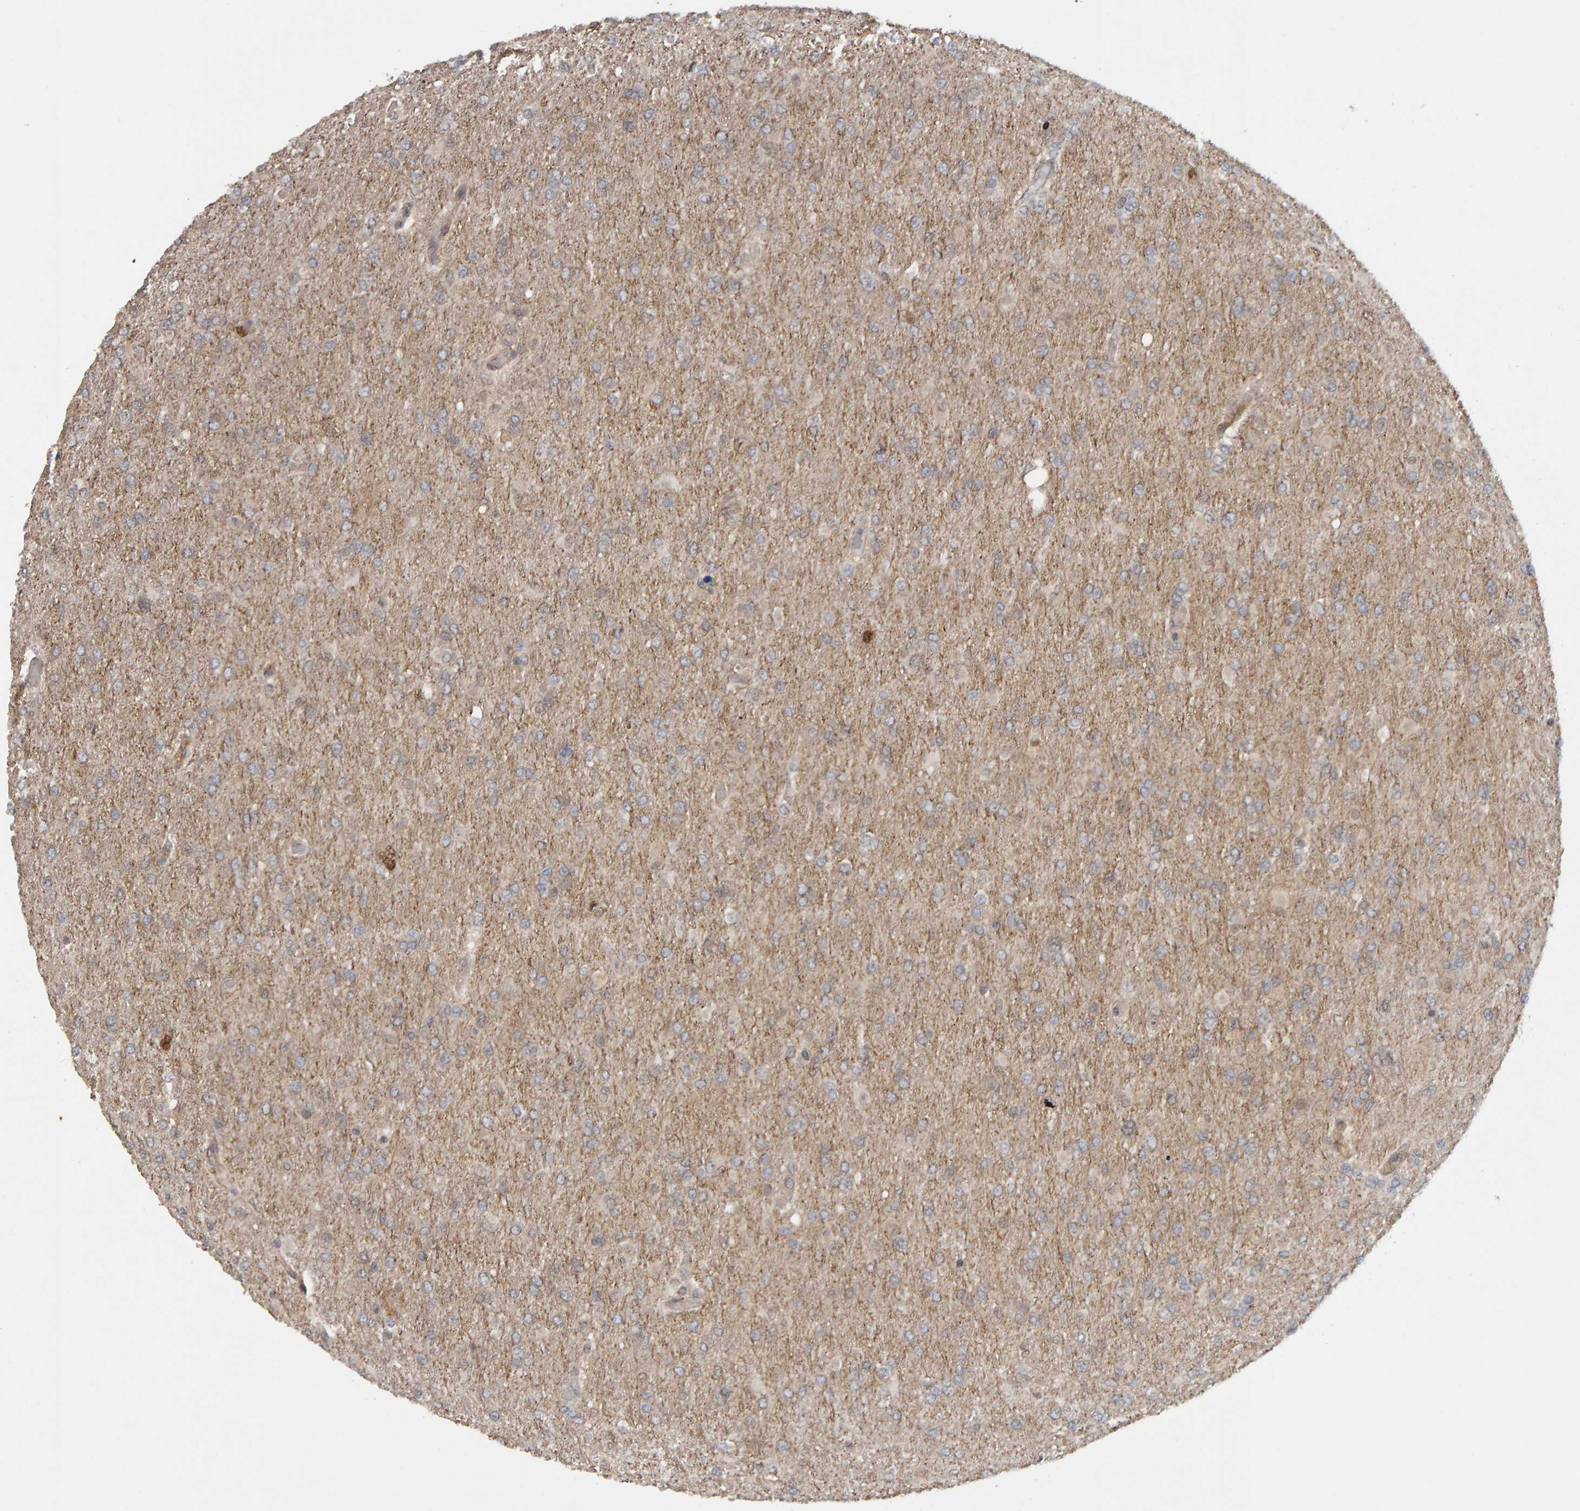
{"staining": {"intensity": "negative", "quantity": "none", "location": "none"}, "tissue": "glioma", "cell_type": "Tumor cells", "image_type": "cancer", "snomed": [{"axis": "morphology", "description": "Glioma, malignant, High grade"}, {"axis": "topography", "description": "Cerebral cortex"}], "caption": "Protein analysis of malignant glioma (high-grade) exhibits no significant expression in tumor cells.", "gene": "CDCA5", "patient": {"sex": "female", "age": 36}}